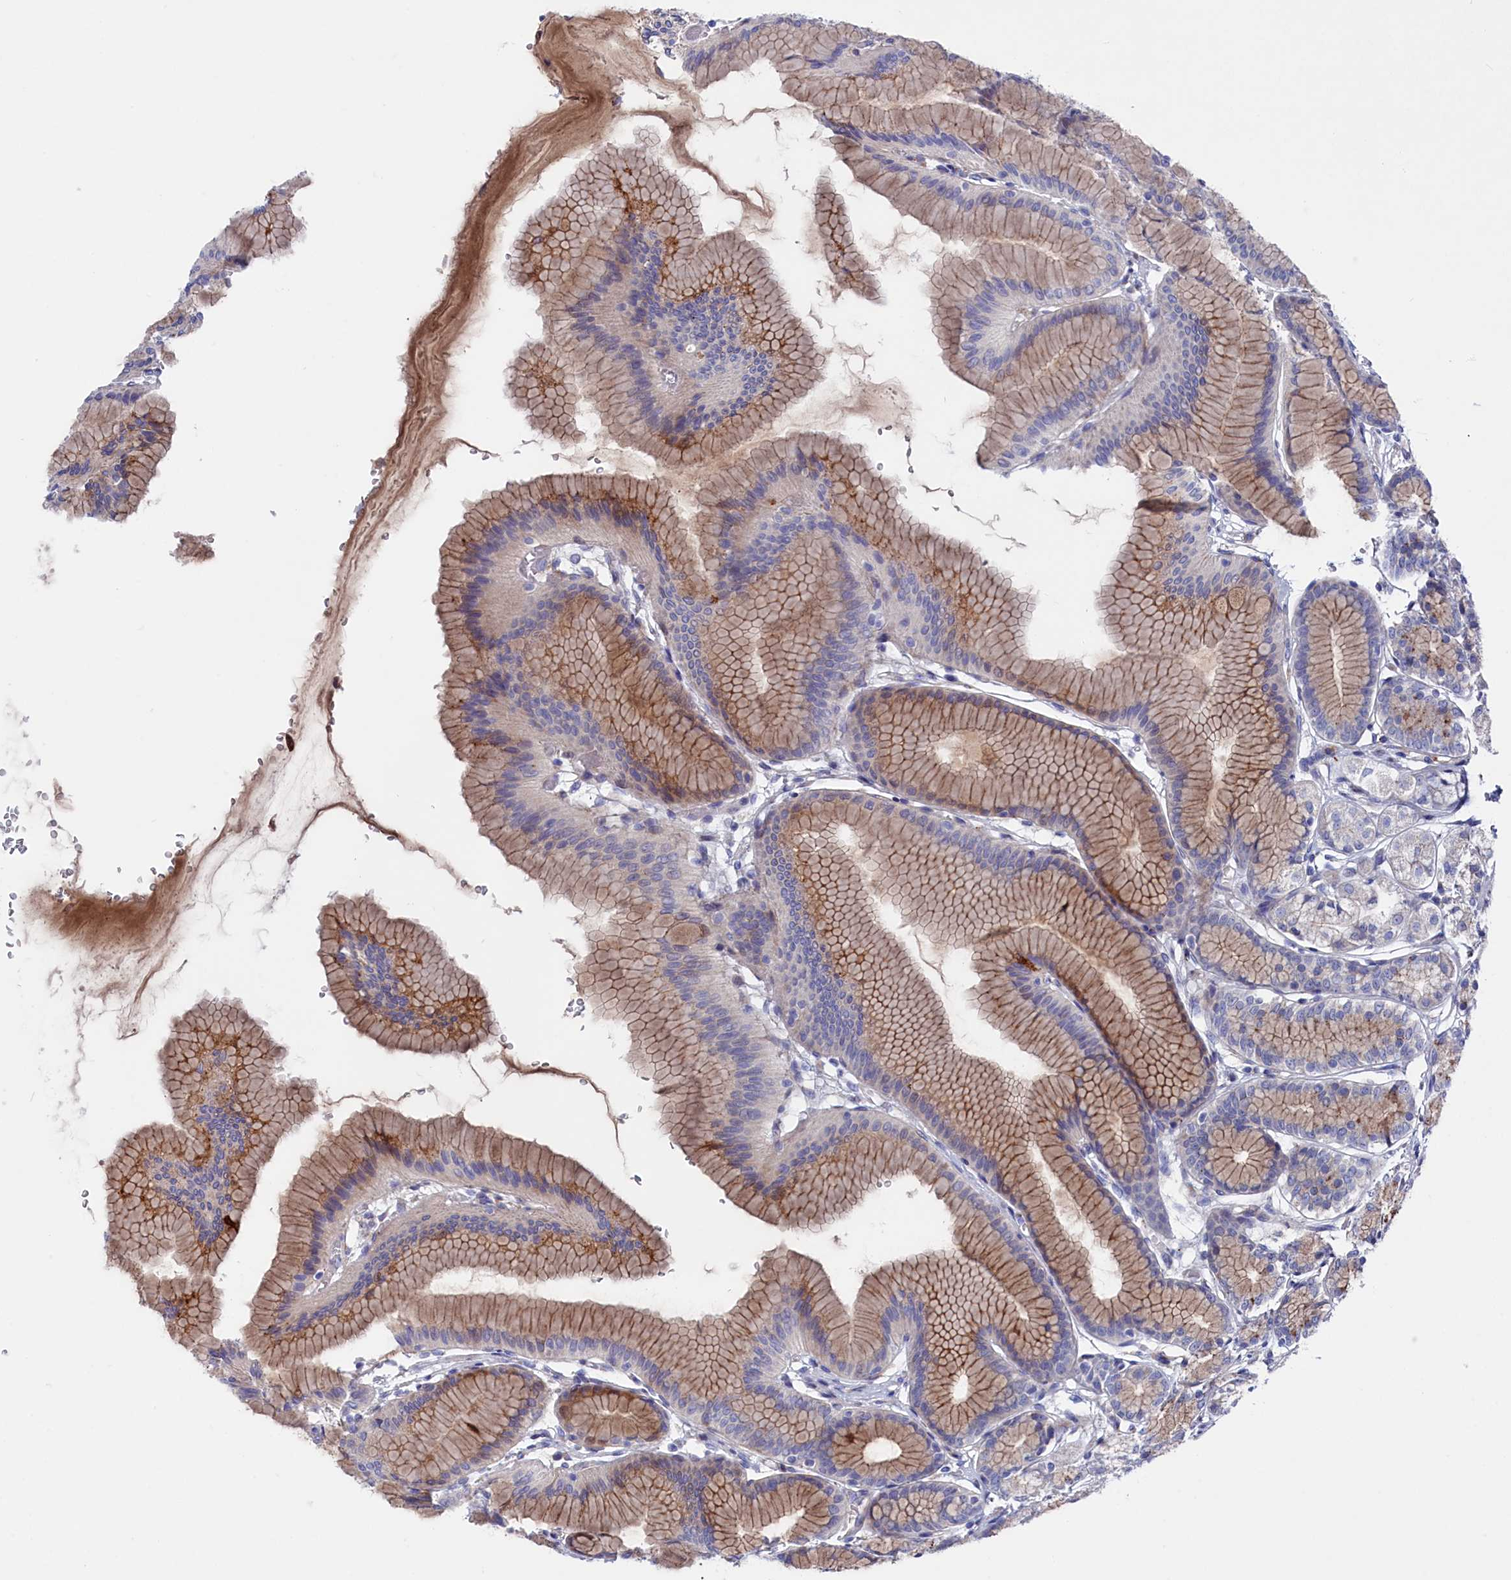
{"staining": {"intensity": "moderate", "quantity": "25%-75%", "location": "cytoplasmic/membranous"}, "tissue": "stomach", "cell_type": "Glandular cells", "image_type": "normal", "snomed": [{"axis": "morphology", "description": "Normal tissue, NOS"}, {"axis": "morphology", "description": "Adenocarcinoma, NOS"}, {"axis": "morphology", "description": "Adenocarcinoma, High grade"}, {"axis": "topography", "description": "Stomach, upper"}, {"axis": "topography", "description": "Stomach"}], "caption": "A brown stain labels moderate cytoplasmic/membranous positivity of a protein in glandular cells of unremarkable stomach. (brown staining indicates protein expression, while blue staining denotes nuclei).", "gene": "NUDT7", "patient": {"sex": "female", "age": 65}}